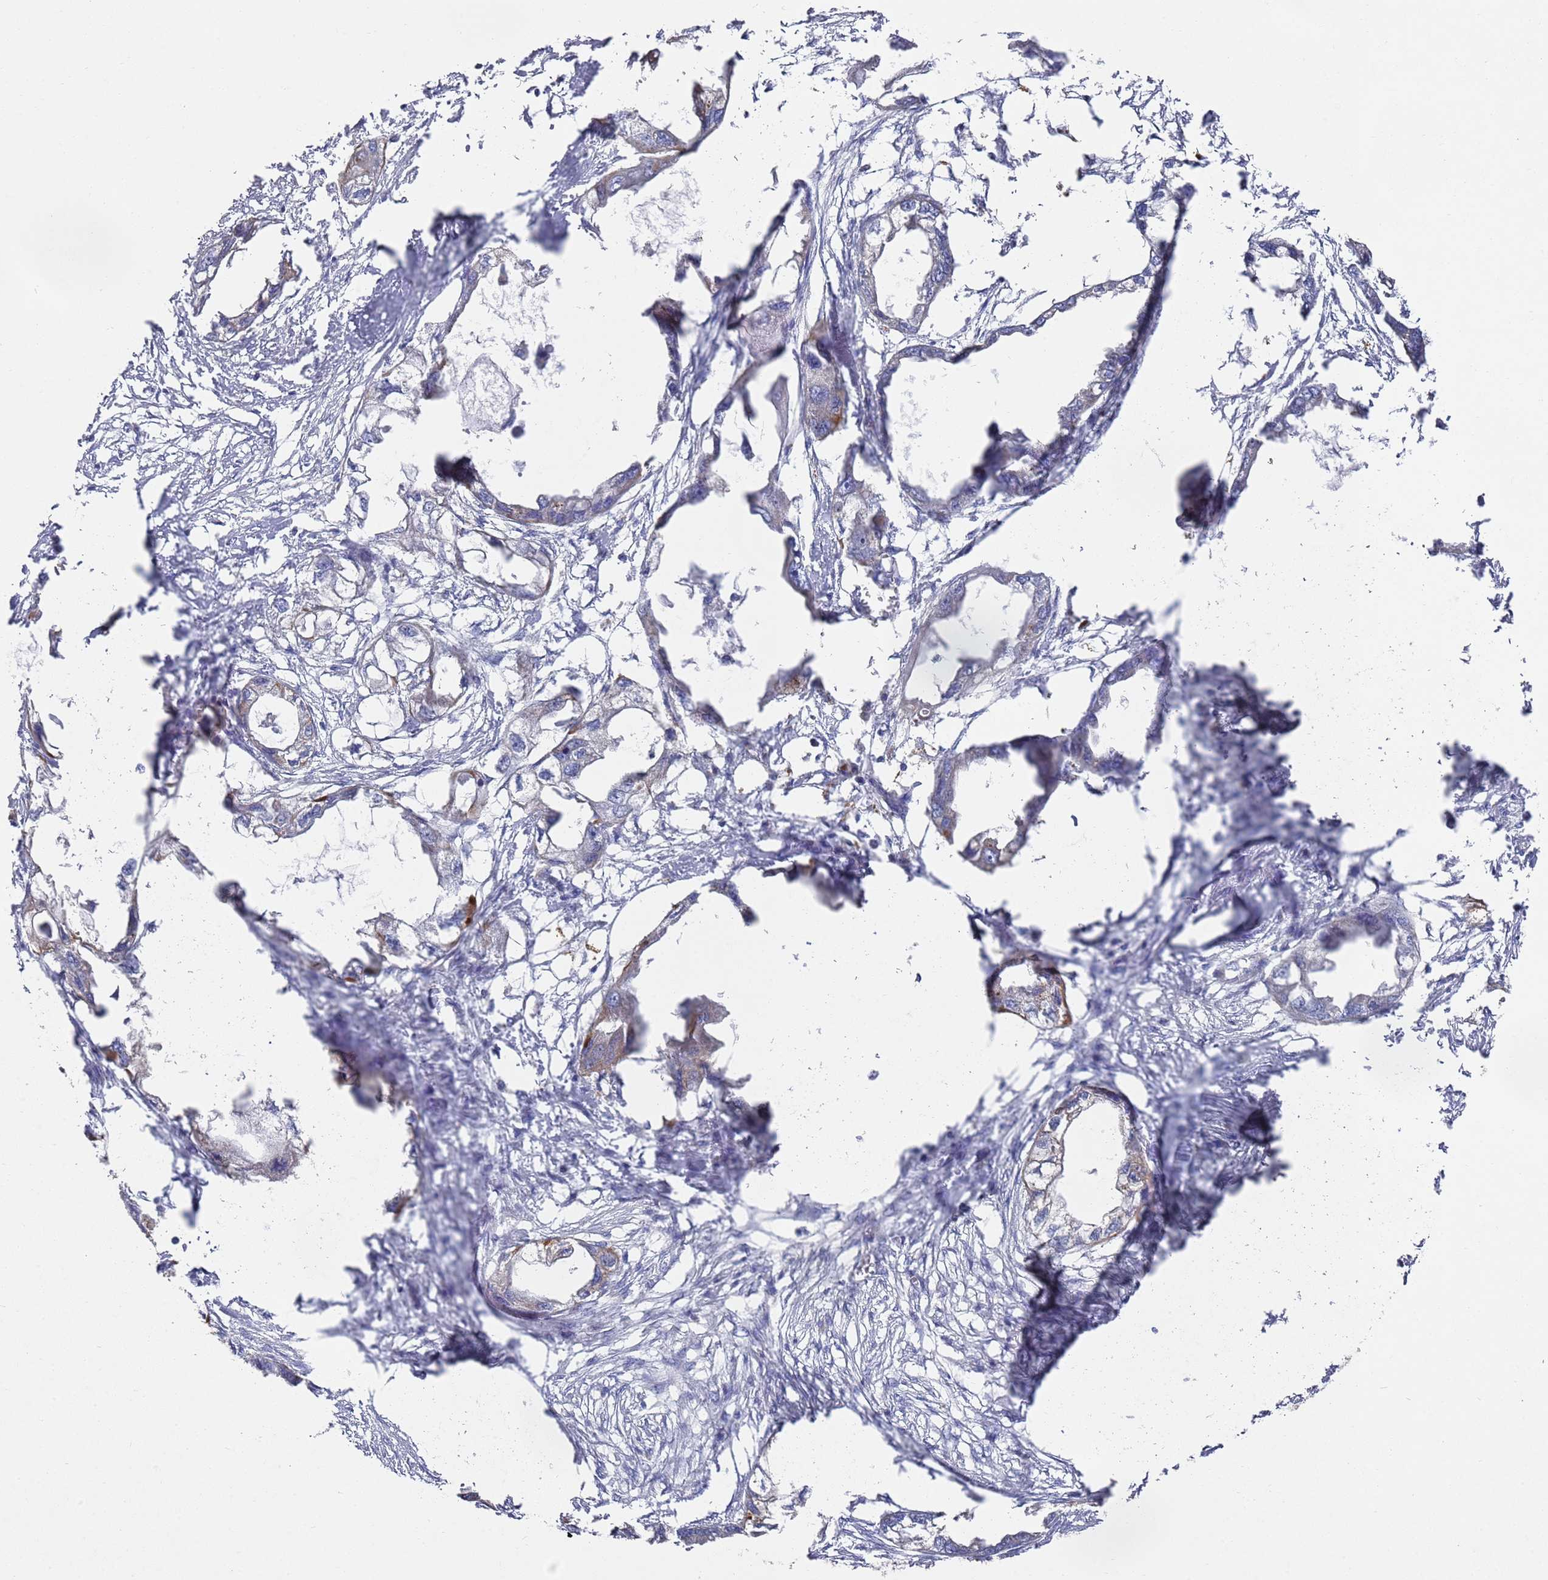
{"staining": {"intensity": "weak", "quantity": "<25%", "location": "cytoplasmic/membranous"}, "tissue": "endometrial cancer", "cell_type": "Tumor cells", "image_type": "cancer", "snomed": [{"axis": "morphology", "description": "Adenocarcinoma, NOS"}, {"axis": "morphology", "description": "Adenocarcinoma, metastatic, NOS"}, {"axis": "topography", "description": "Adipose tissue"}, {"axis": "topography", "description": "Endometrium"}], "caption": "High magnification brightfield microscopy of endometrial cancer stained with DAB (3,3'-diaminobenzidine) (brown) and counterstained with hematoxylin (blue): tumor cells show no significant expression. The staining was performed using DAB (3,3'-diaminobenzidine) to visualize the protein expression in brown, while the nuclei were stained in blue with hematoxylin (Magnification: 20x).", "gene": "NPEPPS", "patient": {"sex": "female", "age": 67}}